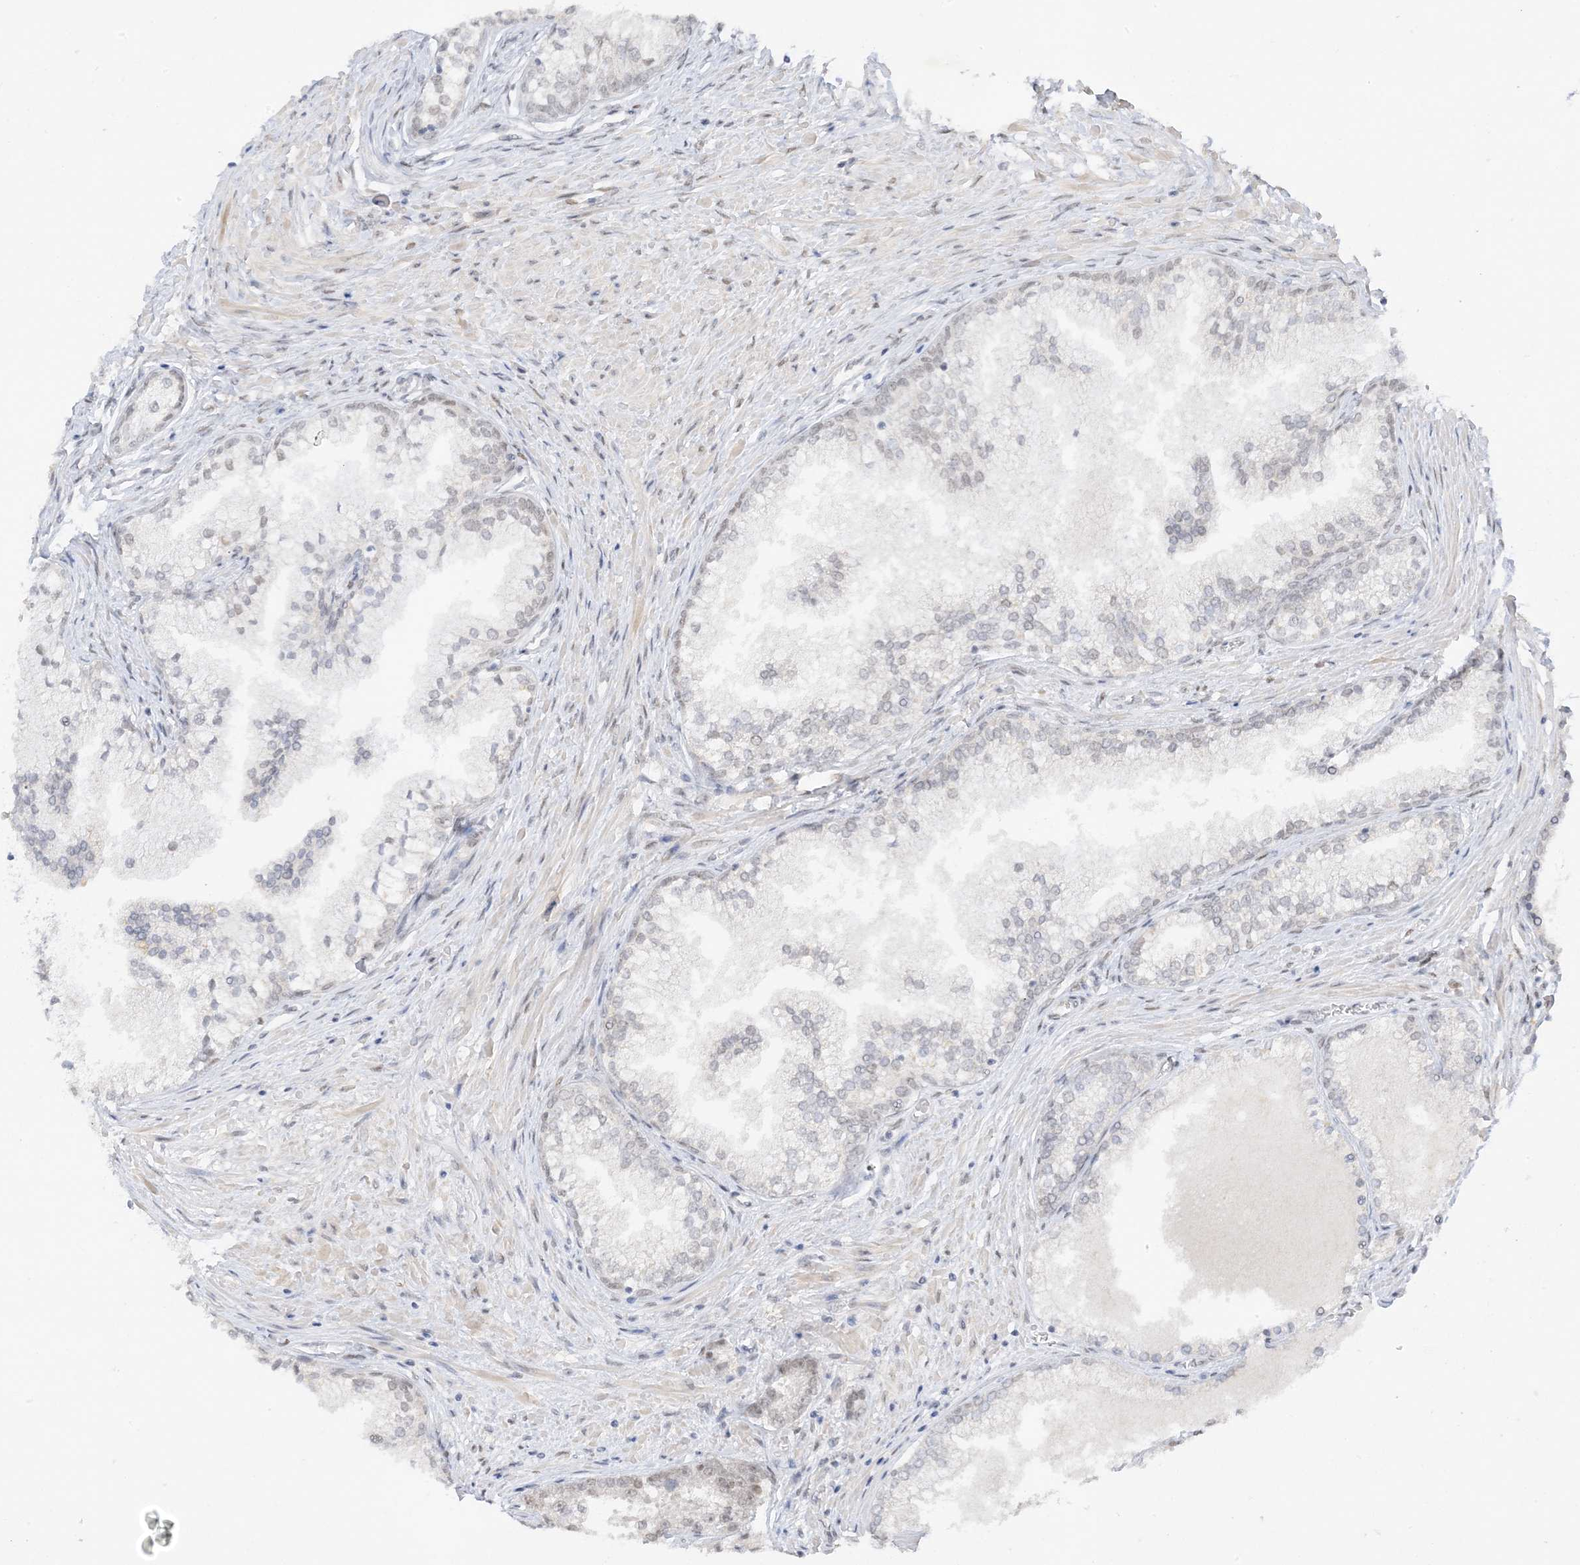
{"staining": {"intensity": "negative", "quantity": "none", "location": "none"}, "tissue": "prostate cancer", "cell_type": "Tumor cells", "image_type": "cancer", "snomed": [{"axis": "morphology", "description": "Adenocarcinoma, High grade"}, {"axis": "topography", "description": "Prostate"}], "caption": "Immunohistochemistry micrograph of neoplastic tissue: prostate cancer (high-grade adenocarcinoma) stained with DAB exhibits no significant protein positivity in tumor cells.", "gene": "MSL3", "patient": {"sex": "male", "age": 69}}